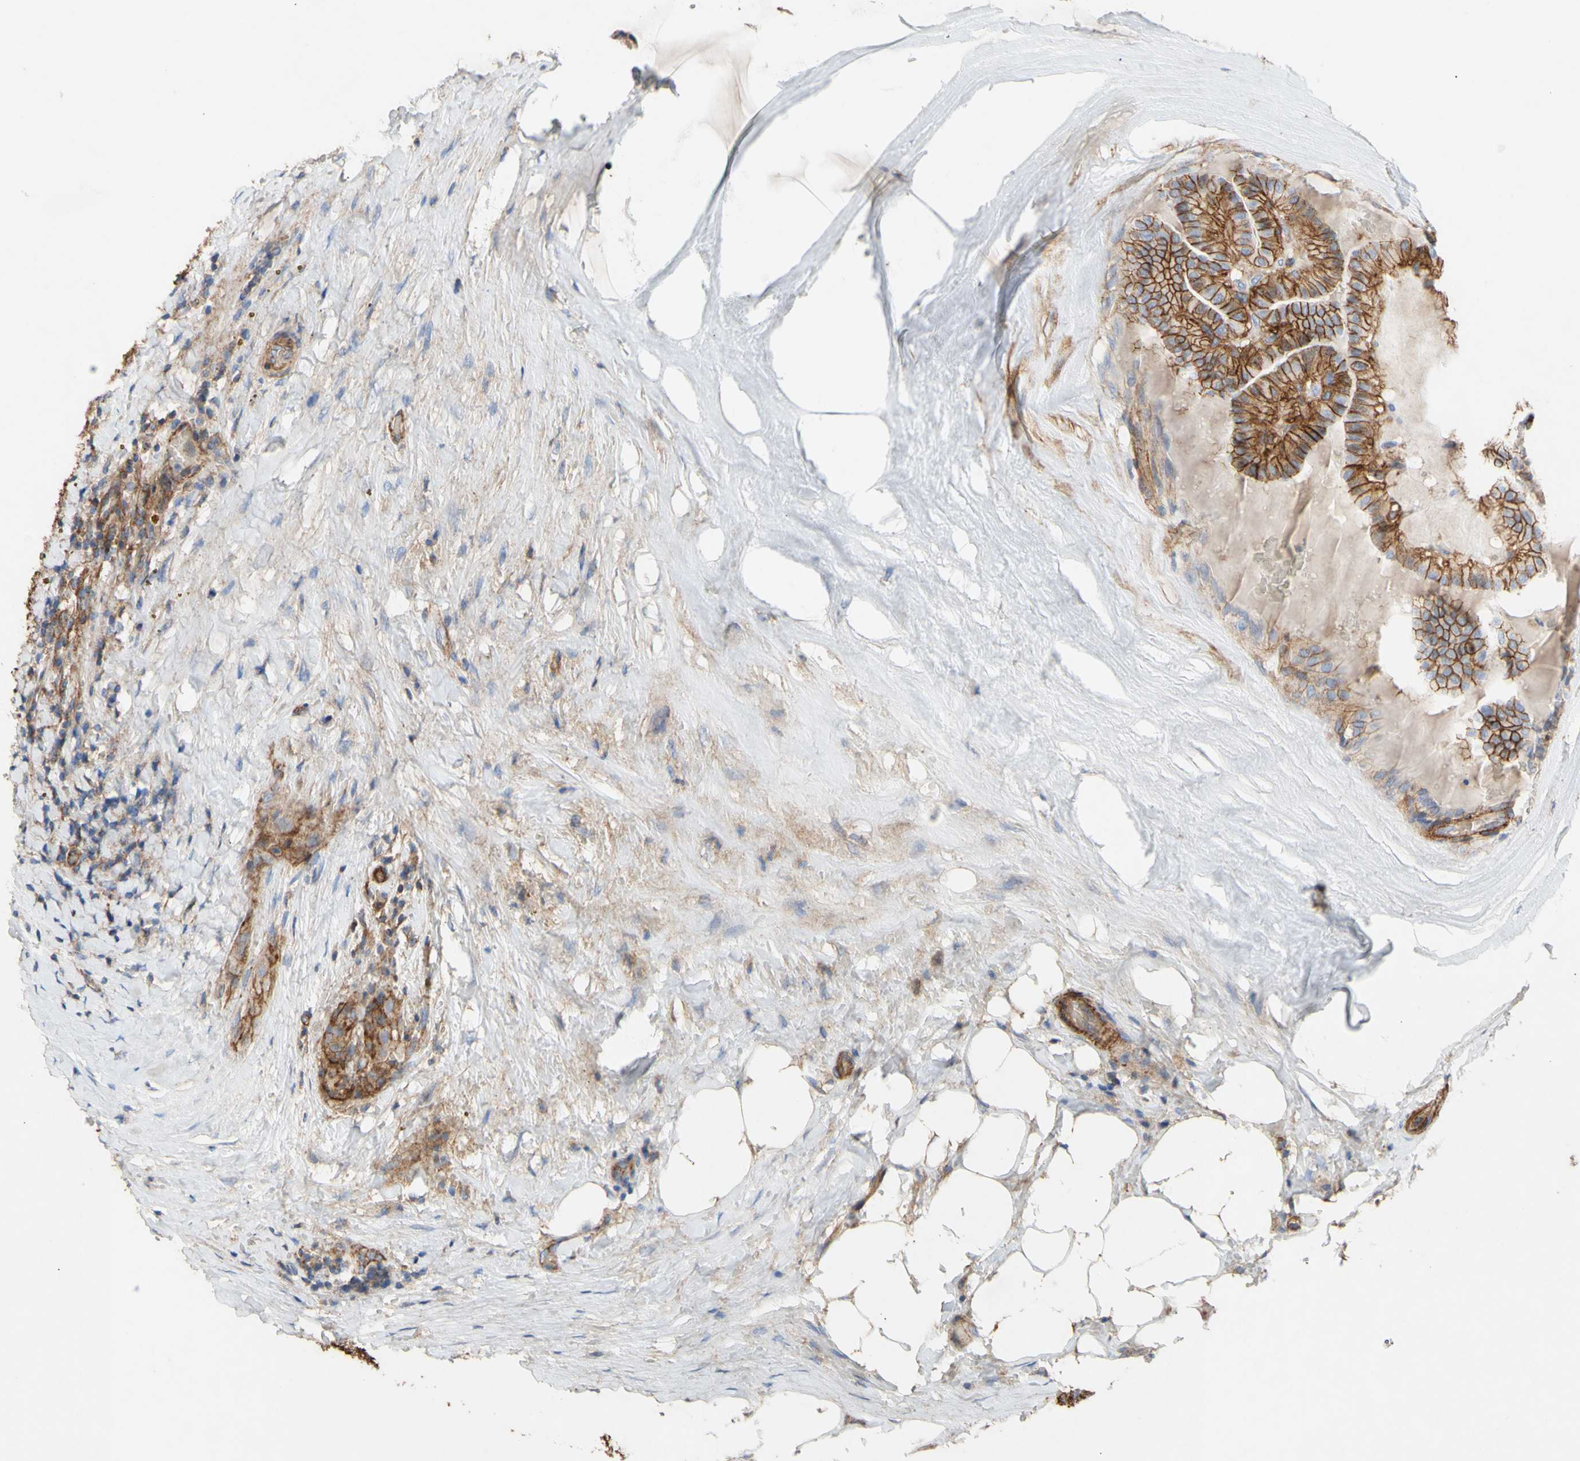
{"staining": {"intensity": "strong", "quantity": ">75%", "location": "cytoplasmic/membranous"}, "tissue": "thyroid cancer", "cell_type": "Tumor cells", "image_type": "cancer", "snomed": [{"axis": "morphology", "description": "Papillary adenocarcinoma, NOS"}, {"axis": "topography", "description": "Thyroid gland"}], "caption": "Thyroid cancer (papillary adenocarcinoma) stained with a protein marker displays strong staining in tumor cells.", "gene": "ATP2A3", "patient": {"sex": "male", "age": 77}}